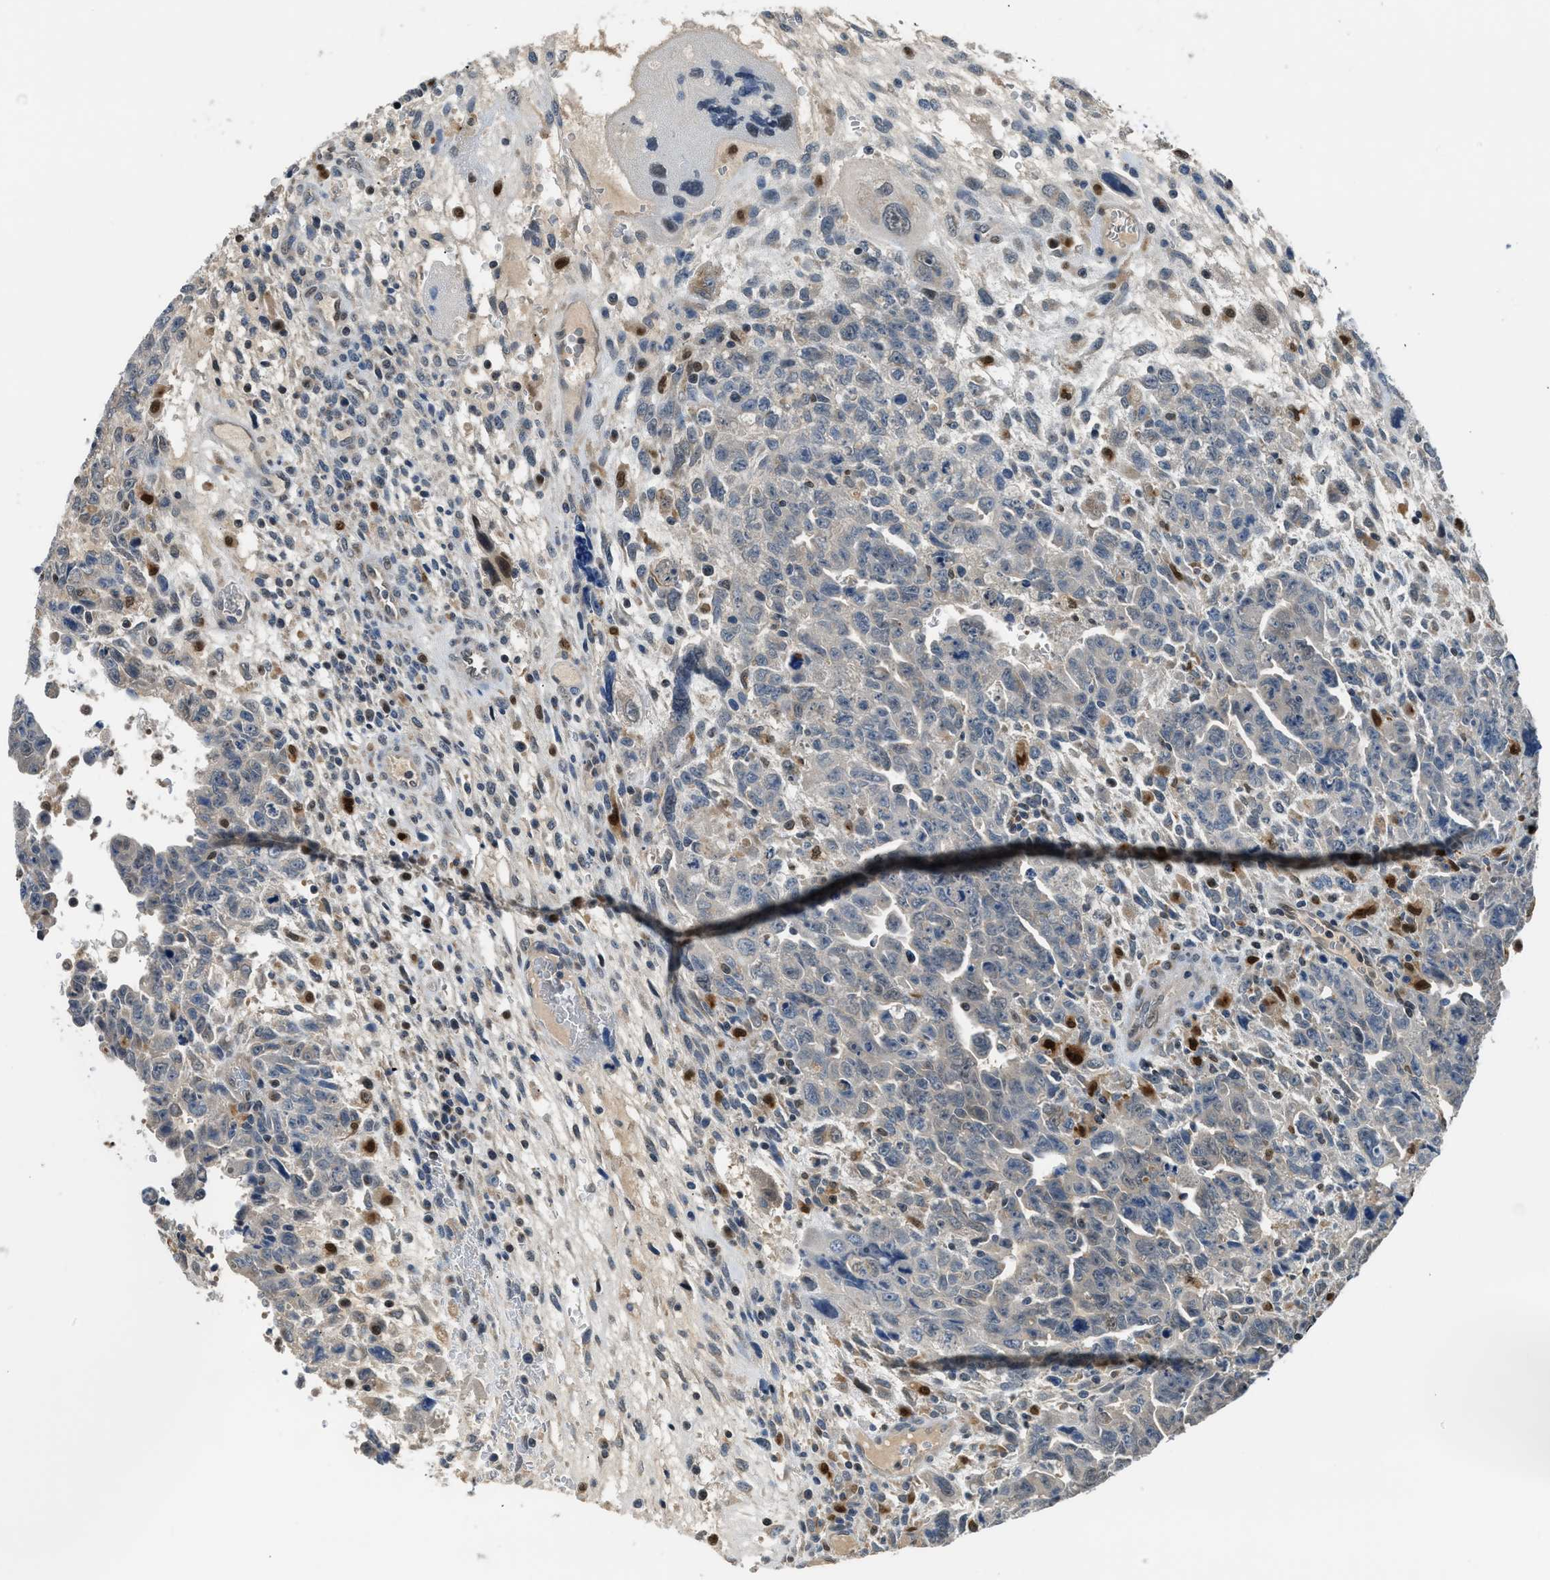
{"staining": {"intensity": "negative", "quantity": "none", "location": "none"}, "tissue": "testis cancer", "cell_type": "Tumor cells", "image_type": "cancer", "snomed": [{"axis": "morphology", "description": "Carcinoma, Embryonal, NOS"}, {"axis": "topography", "description": "Testis"}], "caption": "Immunohistochemistry photomicrograph of neoplastic tissue: human testis cancer stained with DAB exhibits no significant protein staining in tumor cells. The staining was performed using DAB (3,3'-diaminobenzidine) to visualize the protein expression in brown, while the nuclei were stained in blue with hematoxylin (Magnification: 20x).", "gene": "ALX1", "patient": {"sex": "male", "age": 28}}